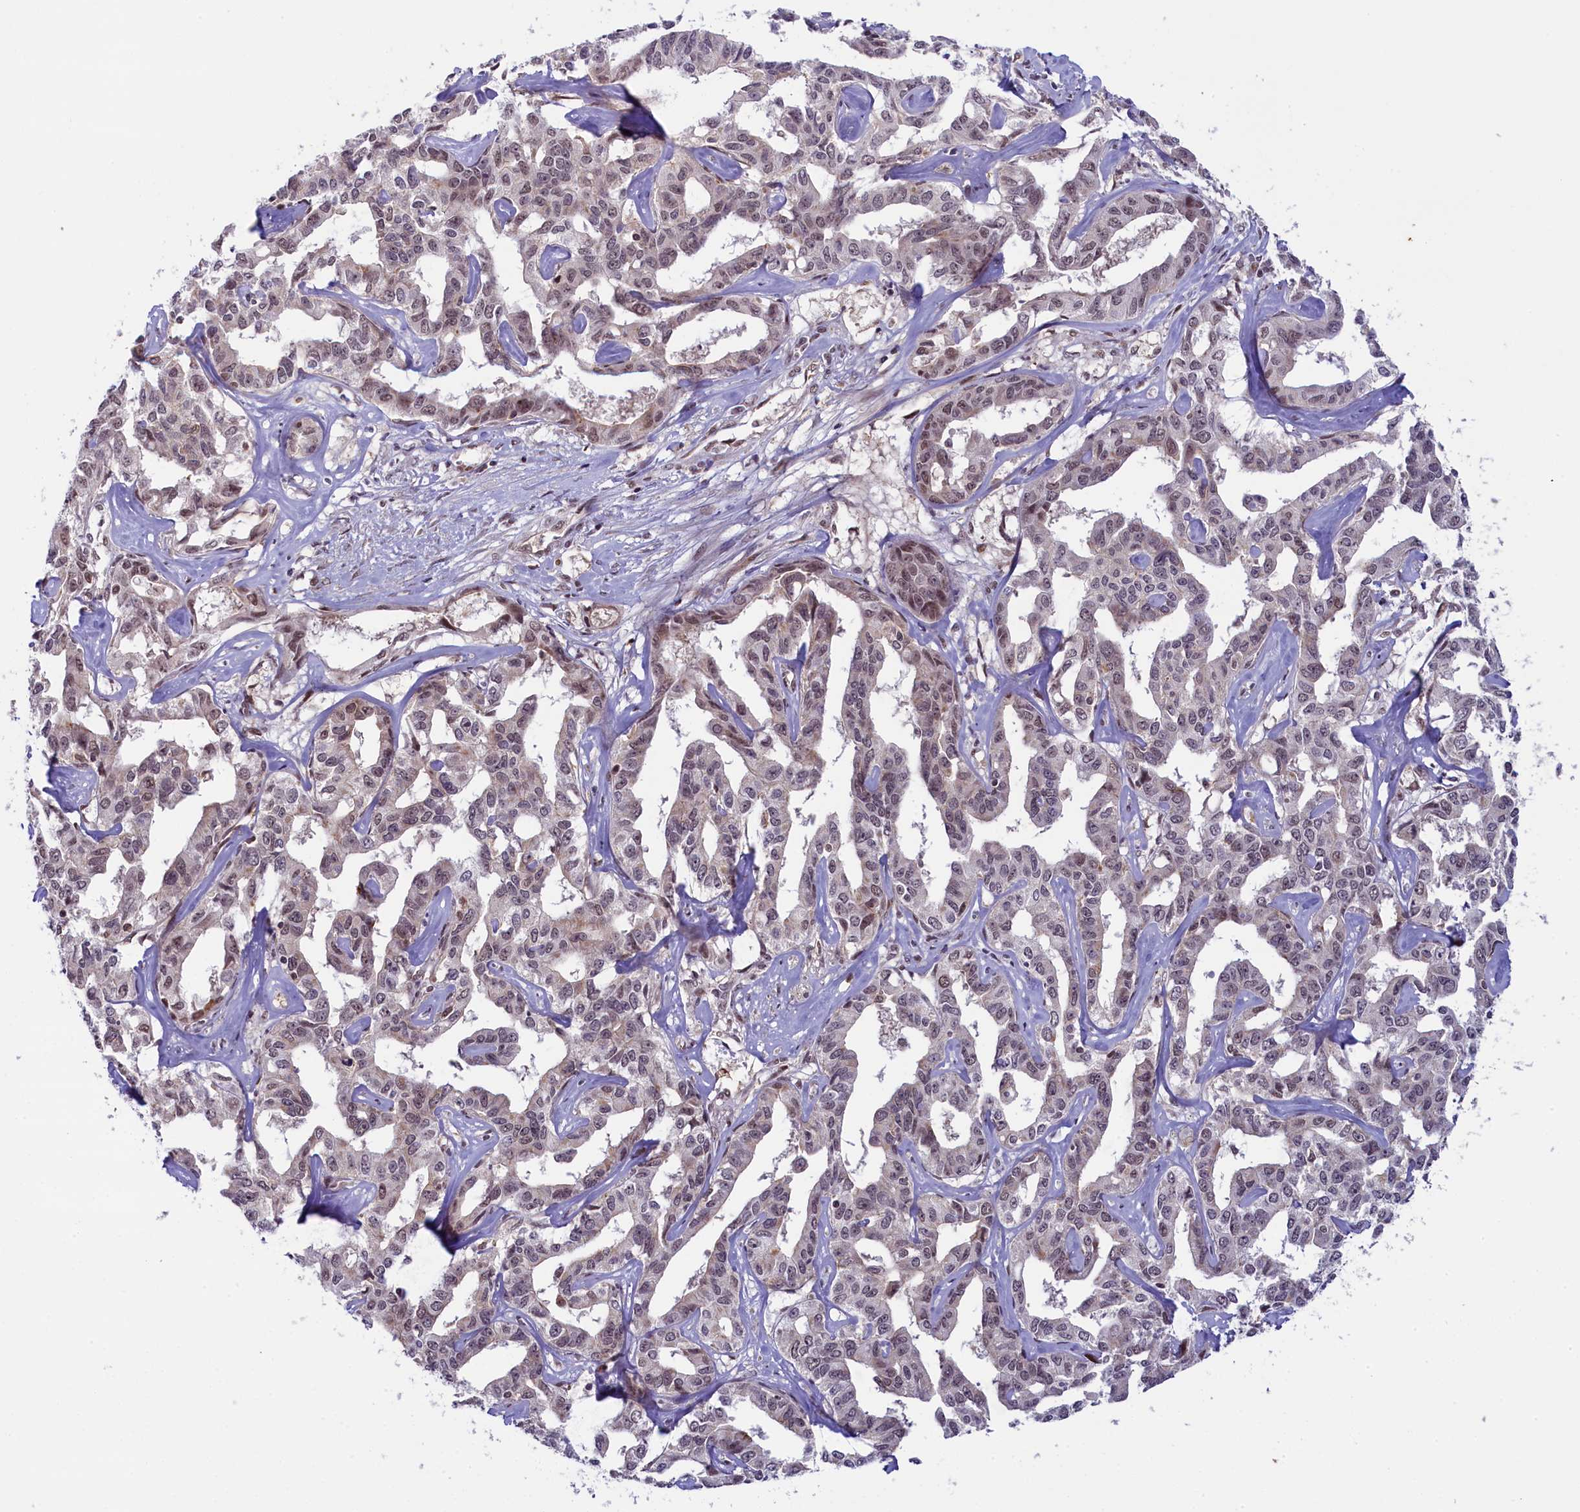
{"staining": {"intensity": "weak", "quantity": "25%-75%", "location": "nuclear"}, "tissue": "liver cancer", "cell_type": "Tumor cells", "image_type": "cancer", "snomed": [{"axis": "morphology", "description": "Cholangiocarcinoma"}, {"axis": "topography", "description": "Liver"}], "caption": "Tumor cells exhibit weak nuclear positivity in approximately 25%-75% of cells in liver cancer. (DAB IHC, brown staining for protein, blue staining for nuclei).", "gene": "FCHO1", "patient": {"sex": "male", "age": 59}}